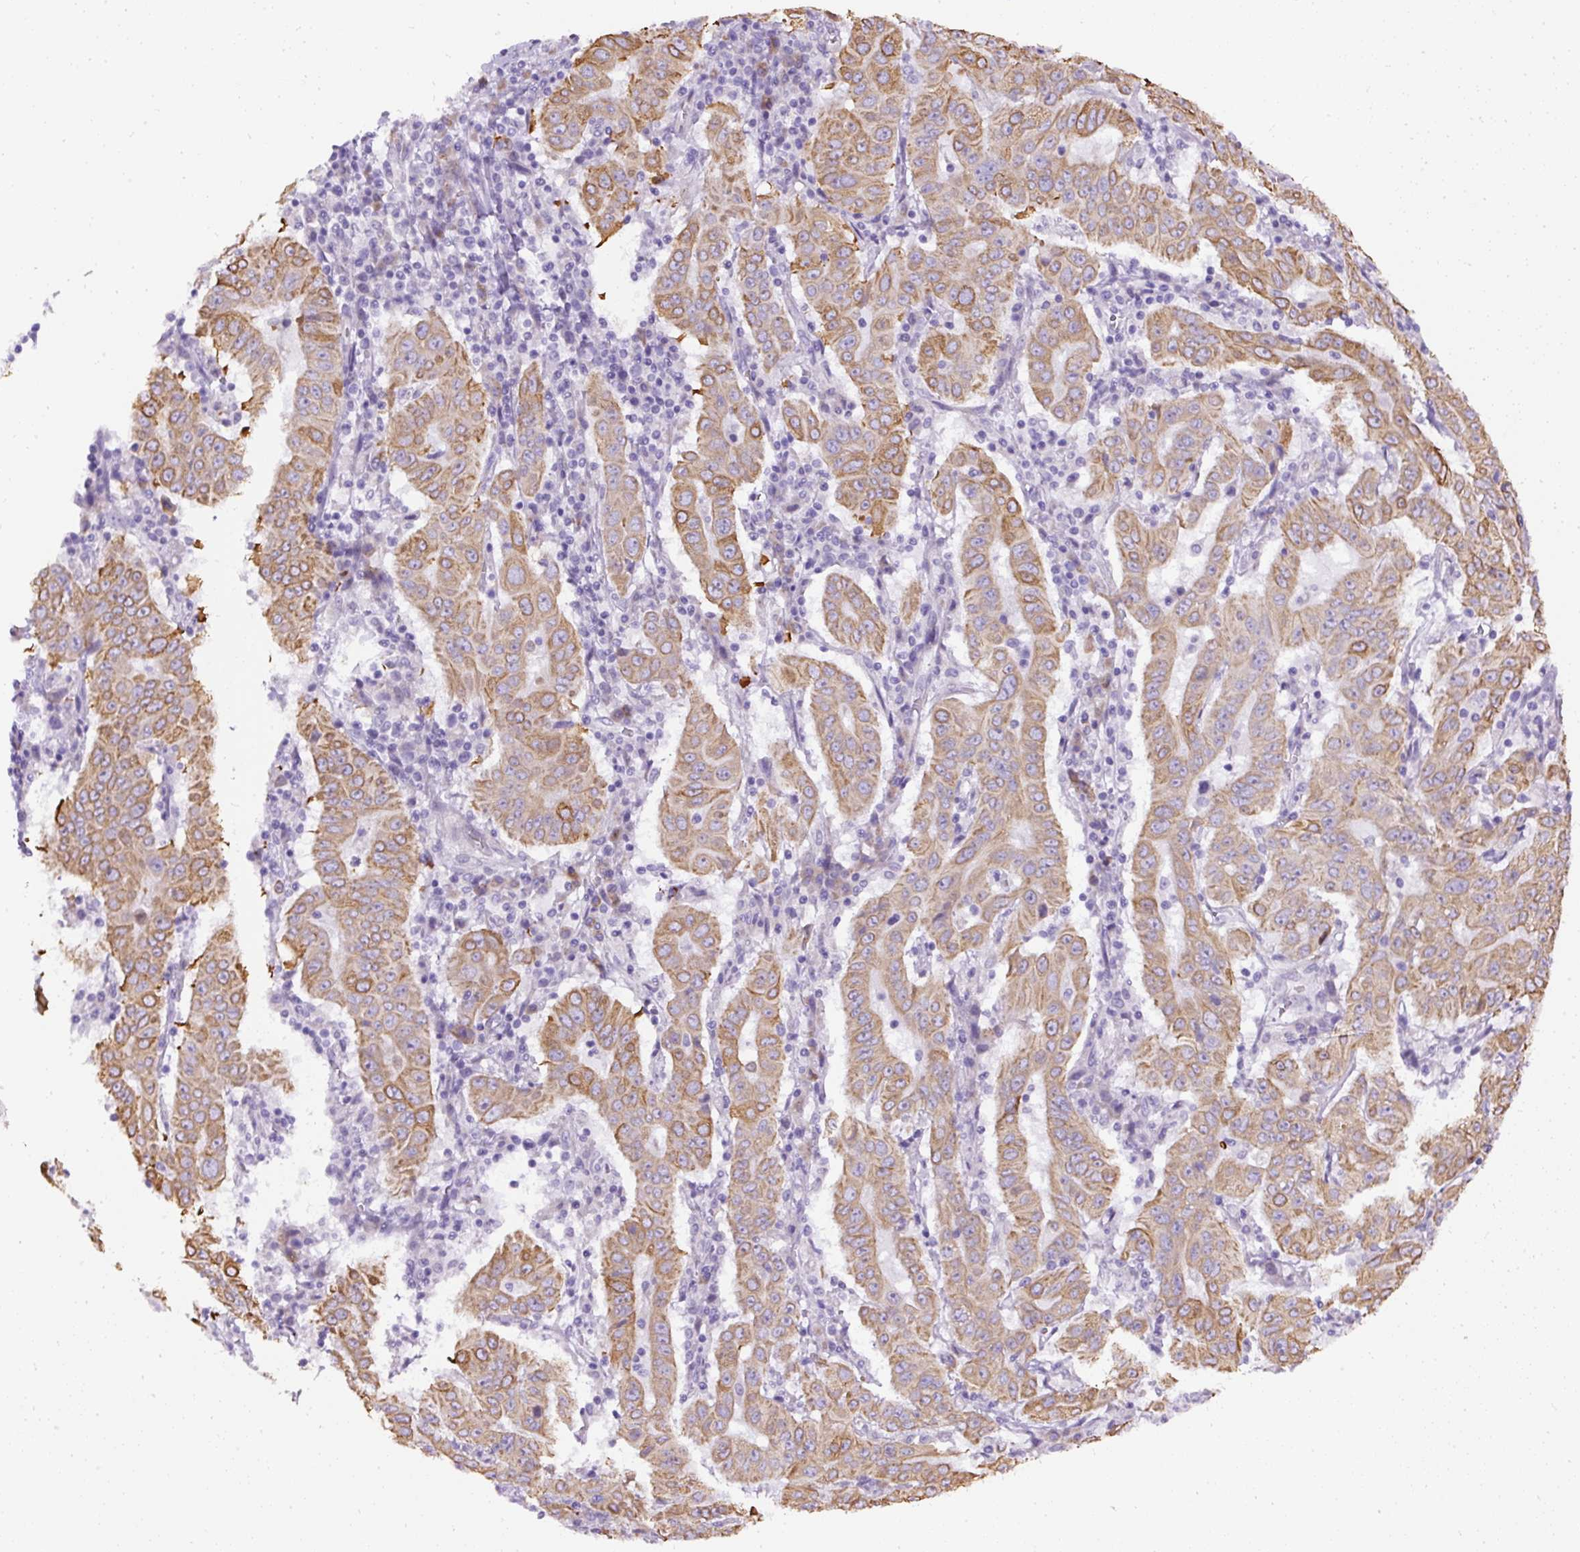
{"staining": {"intensity": "moderate", "quantity": ">75%", "location": "cytoplasmic/membranous"}, "tissue": "pancreatic cancer", "cell_type": "Tumor cells", "image_type": "cancer", "snomed": [{"axis": "morphology", "description": "Adenocarcinoma, NOS"}, {"axis": "topography", "description": "Pancreas"}], "caption": "Moderate cytoplasmic/membranous staining is appreciated in about >75% of tumor cells in adenocarcinoma (pancreatic).", "gene": "FAM149A", "patient": {"sex": "male", "age": 63}}